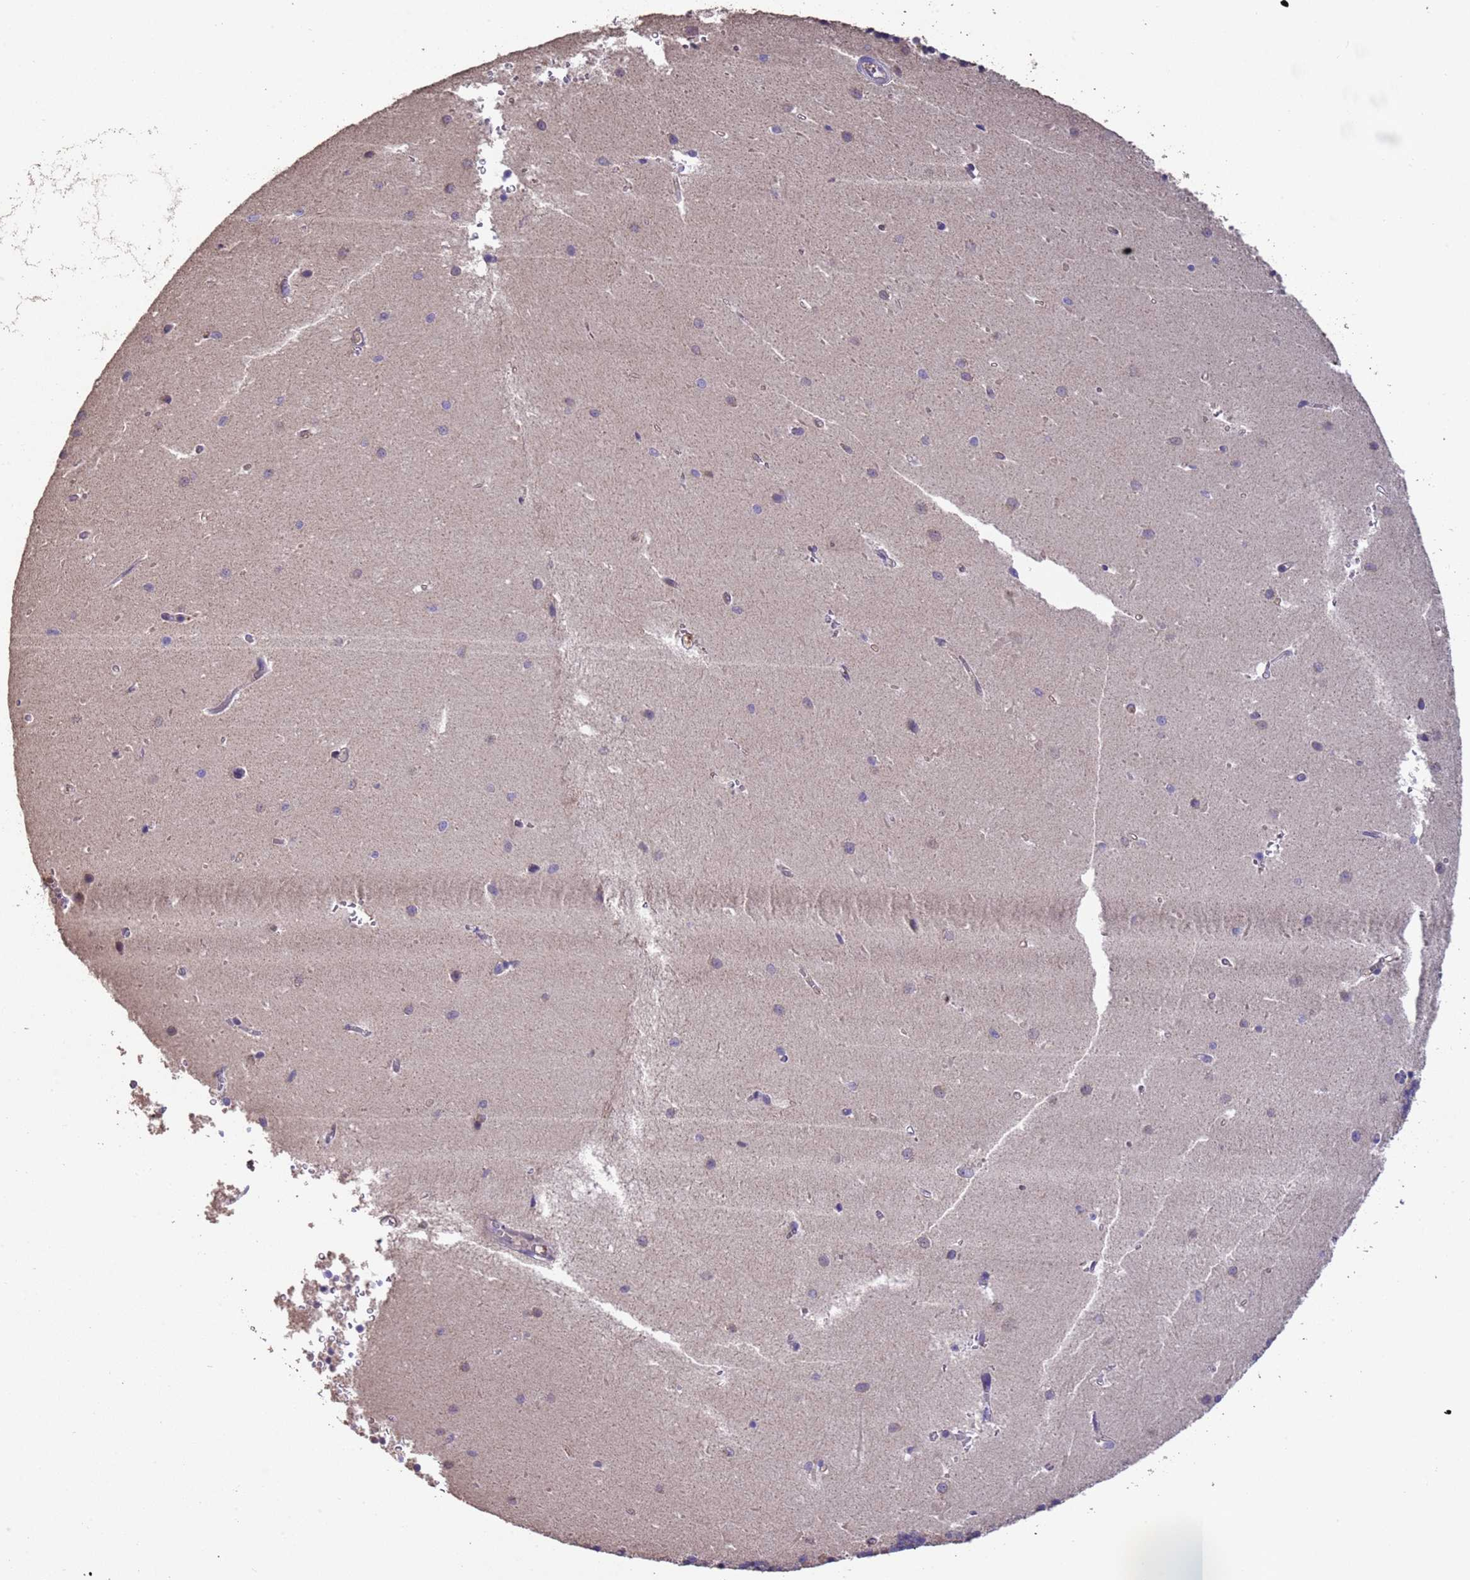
{"staining": {"intensity": "weak", "quantity": "25%-75%", "location": "cytoplasmic/membranous"}, "tissue": "cerebellum", "cell_type": "Cells in granular layer", "image_type": "normal", "snomed": [{"axis": "morphology", "description": "Normal tissue, NOS"}, {"axis": "topography", "description": "Cerebellum"}], "caption": "Immunohistochemistry (IHC) (DAB) staining of benign cerebellum shows weak cytoplasmic/membranous protein positivity in about 25%-75% of cells in granular layer.", "gene": "NPHP1", "patient": {"sex": "male", "age": 37}}